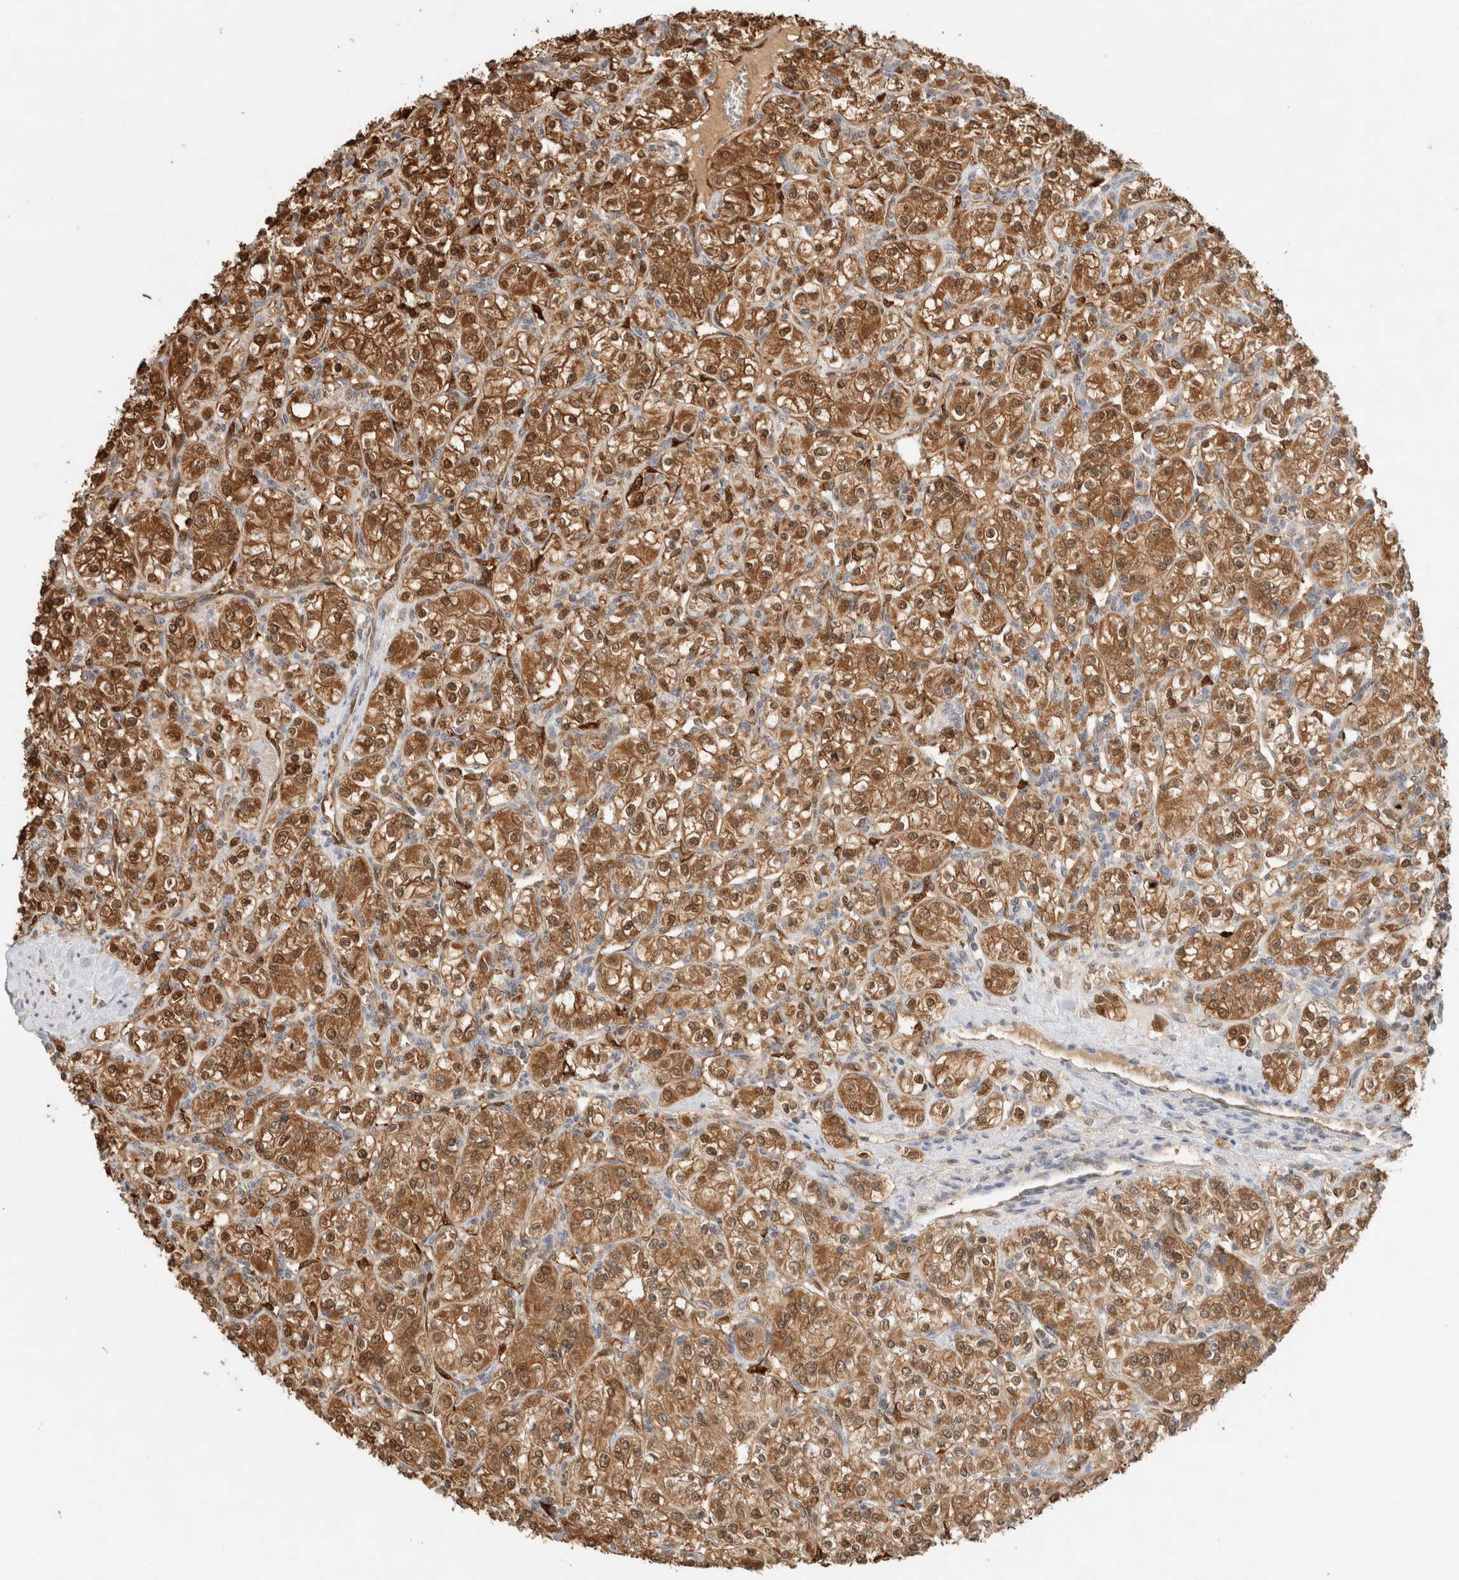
{"staining": {"intensity": "strong", "quantity": ">75%", "location": "cytoplasmic/membranous,nuclear"}, "tissue": "renal cancer", "cell_type": "Tumor cells", "image_type": "cancer", "snomed": [{"axis": "morphology", "description": "Adenocarcinoma, NOS"}, {"axis": "topography", "description": "Kidney"}], "caption": "A brown stain shows strong cytoplasmic/membranous and nuclear expression of a protein in human renal cancer (adenocarcinoma) tumor cells.", "gene": "CA13", "patient": {"sex": "male", "age": 77}}